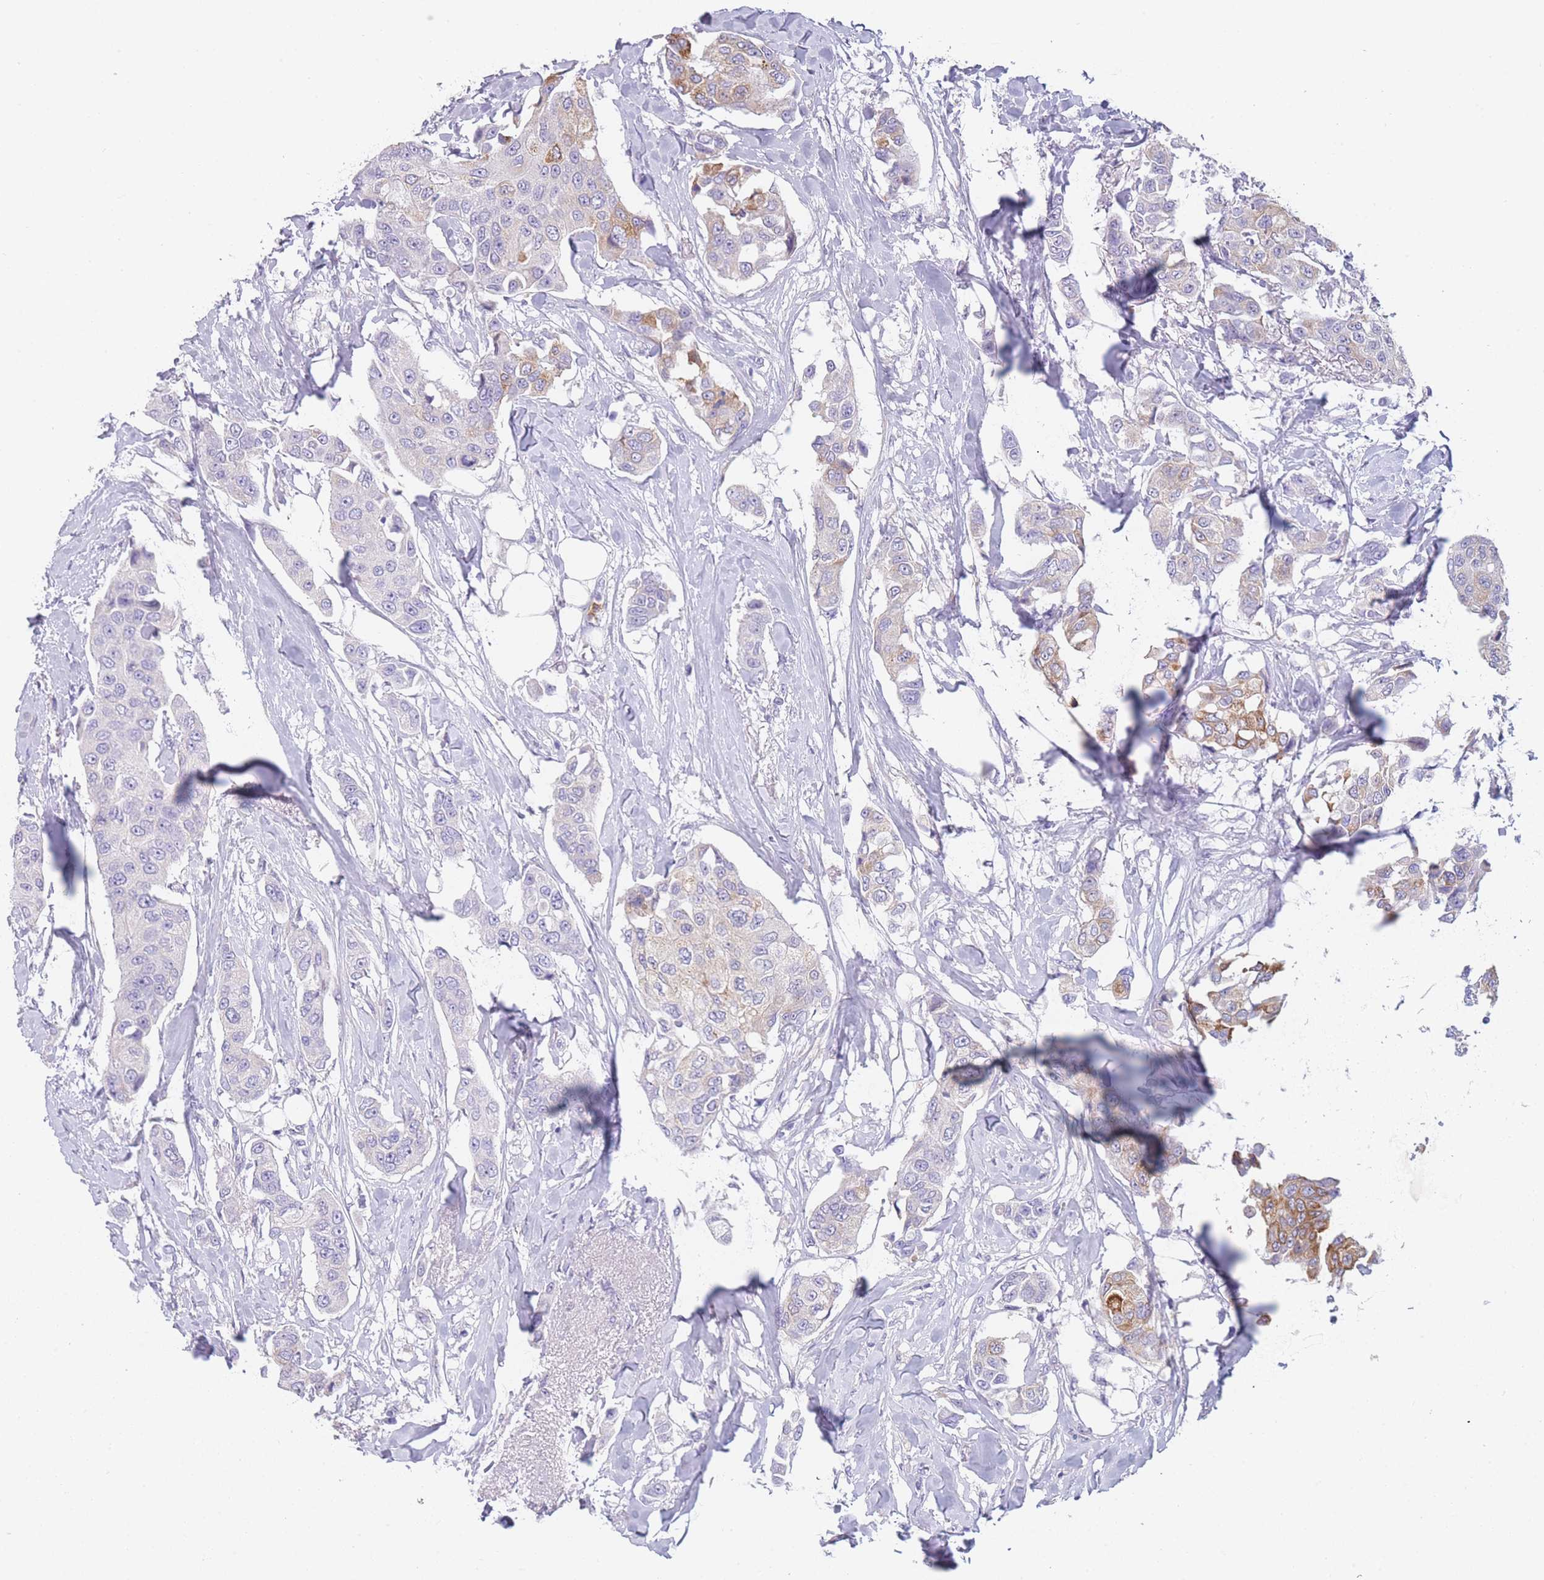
{"staining": {"intensity": "moderate", "quantity": "<25%", "location": "cytoplasmic/membranous"}, "tissue": "breast cancer", "cell_type": "Tumor cells", "image_type": "cancer", "snomed": [{"axis": "morphology", "description": "Duct carcinoma"}, {"axis": "topography", "description": "Breast"}], "caption": "Human invasive ductal carcinoma (breast) stained for a protein (brown) demonstrates moderate cytoplasmic/membranous positive expression in about <25% of tumor cells.", "gene": "ZNF627", "patient": {"sex": "female", "age": 80}}